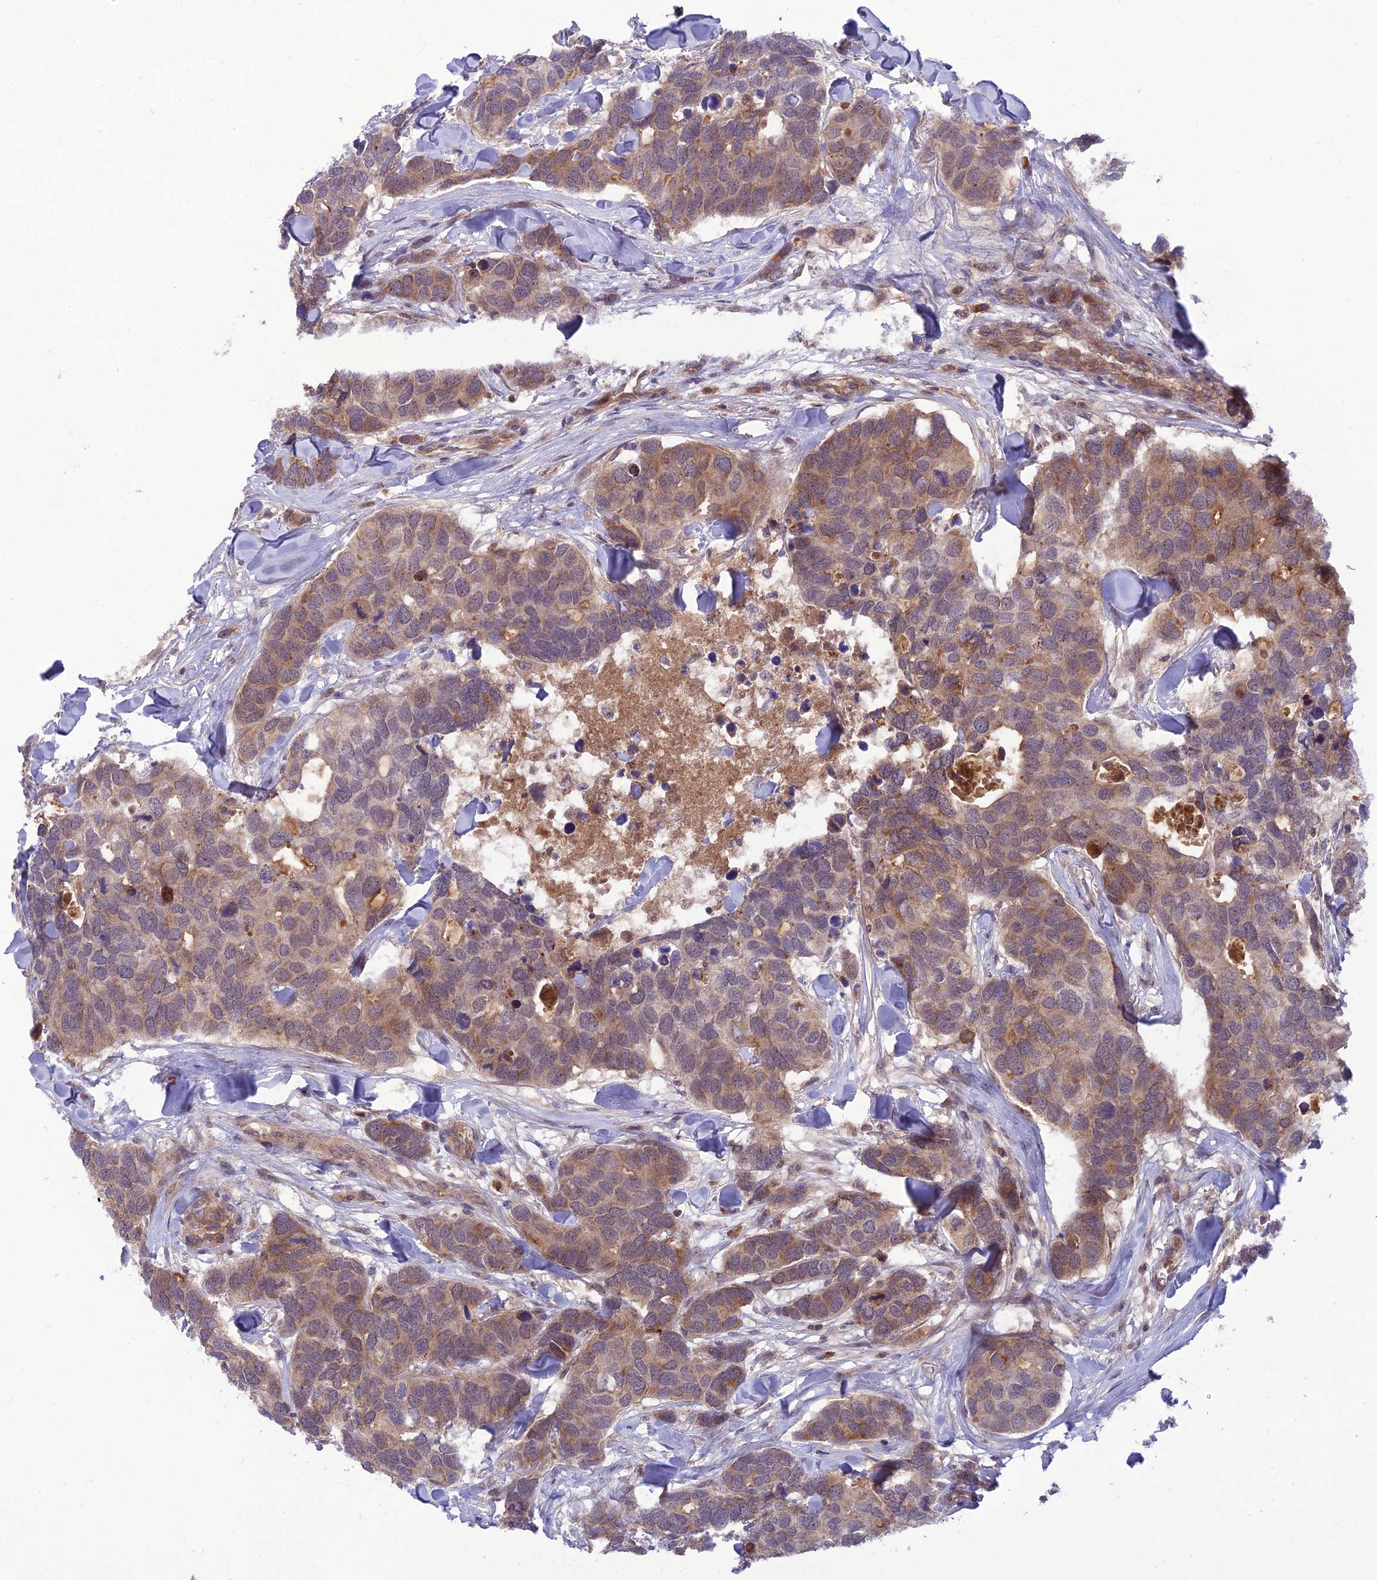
{"staining": {"intensity": "moderate", "quantity": "<25%", "location": "cytoplasmic/membranous"}, "tissue": "breast cancer", "cell_type": "Tumor cells", "image_type": "cancer", "snomed": [{"axis": "morphology", "description": "Duct carcinoma"}, {"axis": "topography", "description": "Breast"}], "caption": "Intraductal carcinoma (breast) stained for a protein (brown) displays moderate cytoplasmic/membranous positive positivity in approximately <25% of tumor cells.", "gene": "NDUFC1", "patient": {"sex": "female", "age": 83}}